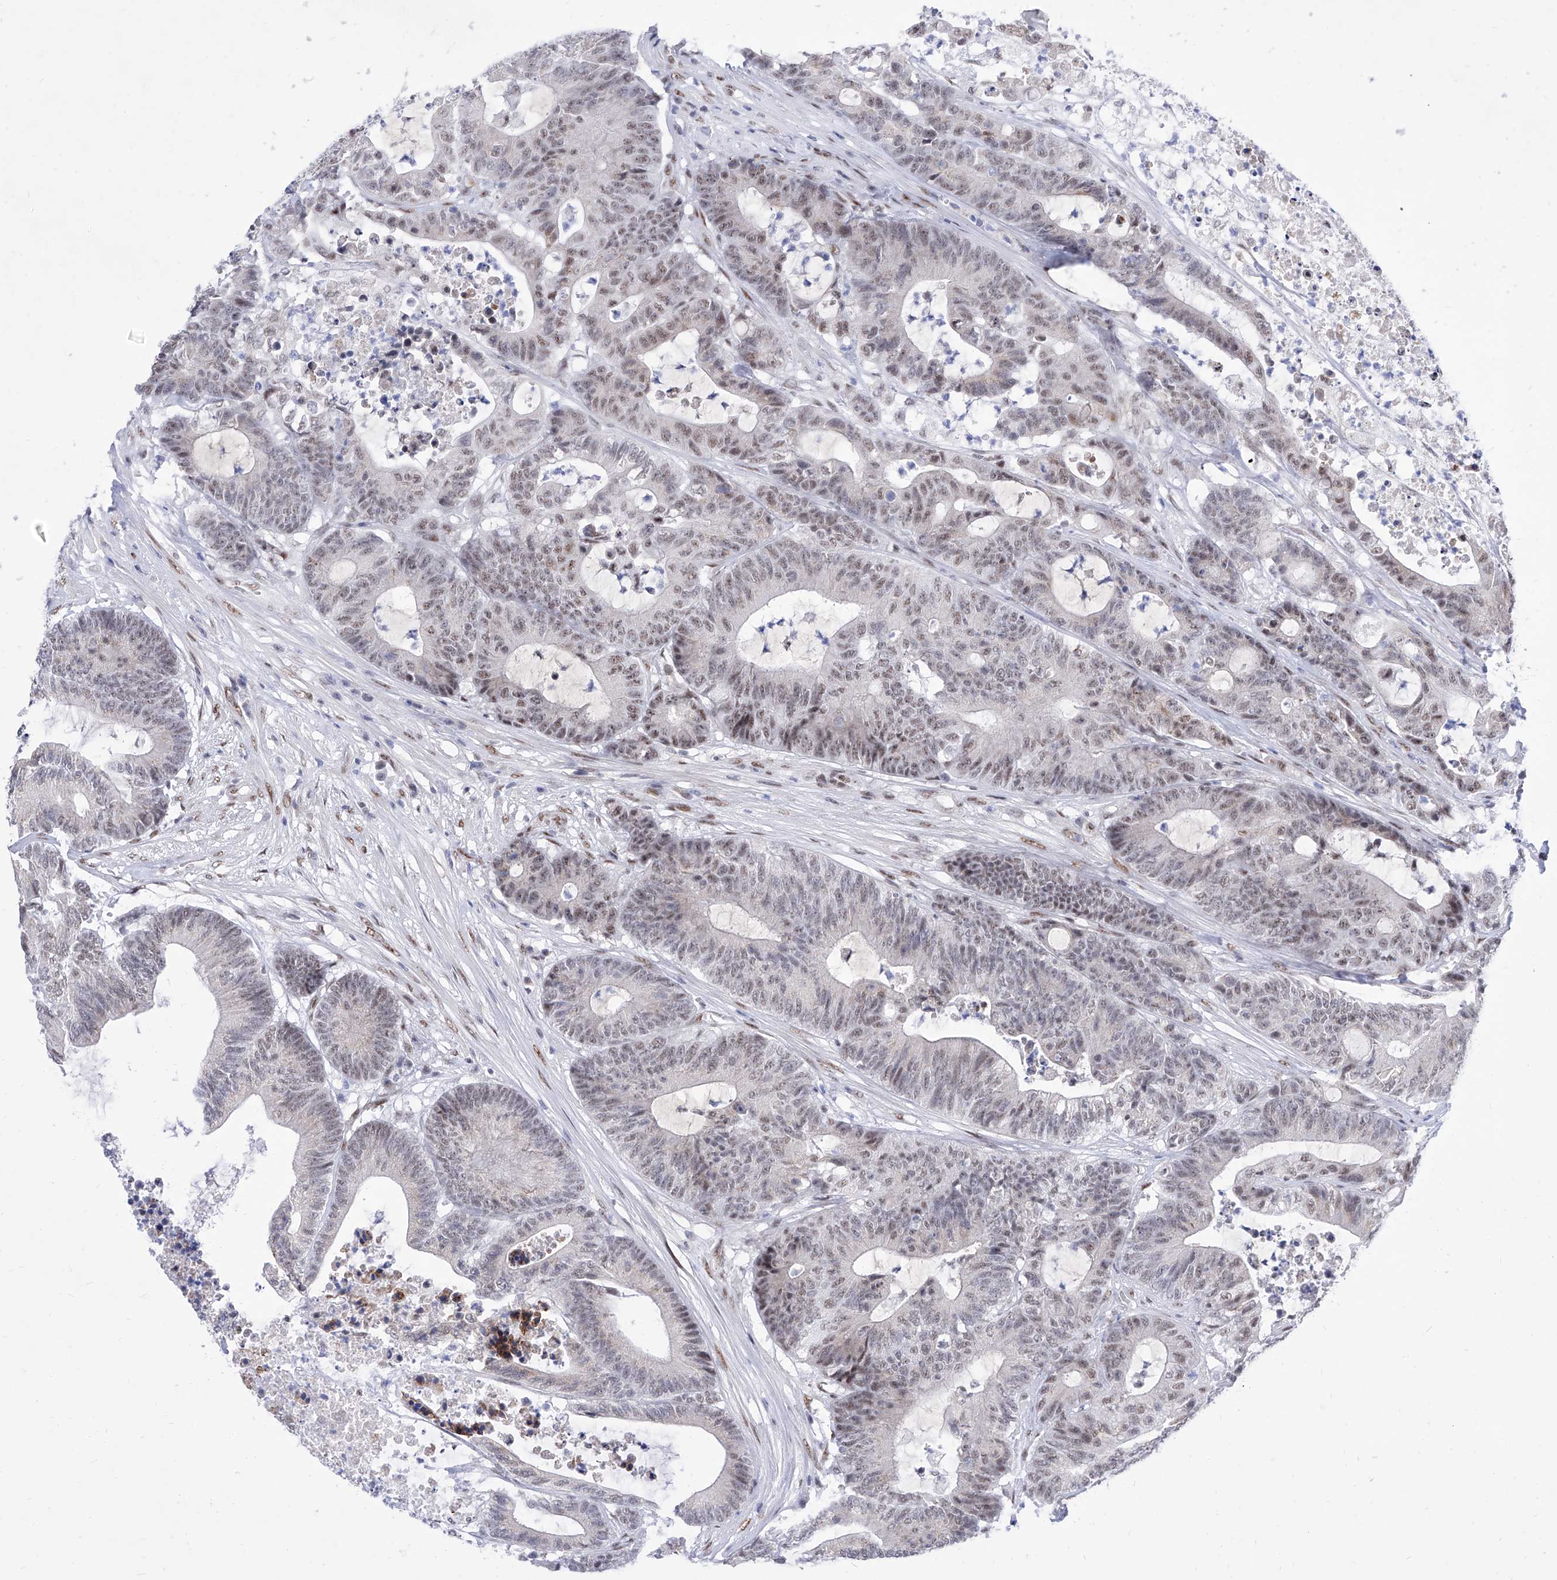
{"staining": {"intensity": "weak", "quantity": ">75%", "location": "nuclear"}, "tissue": "colorectal cancer", "cell_type": "Tumor cells", "image_type": "cancer", "snomed": [{"axis": "morphology", "description": "Adenocarcinoma, NOS"}, {"axis": "topography", "description": "Colon"}], "caption": "Human colorectal adenocarcinoma stained with a protein marker exhibits weak staining in tumor cells.", "gene": "ATN1", "patient": {"sex": "female", "age": 84}}